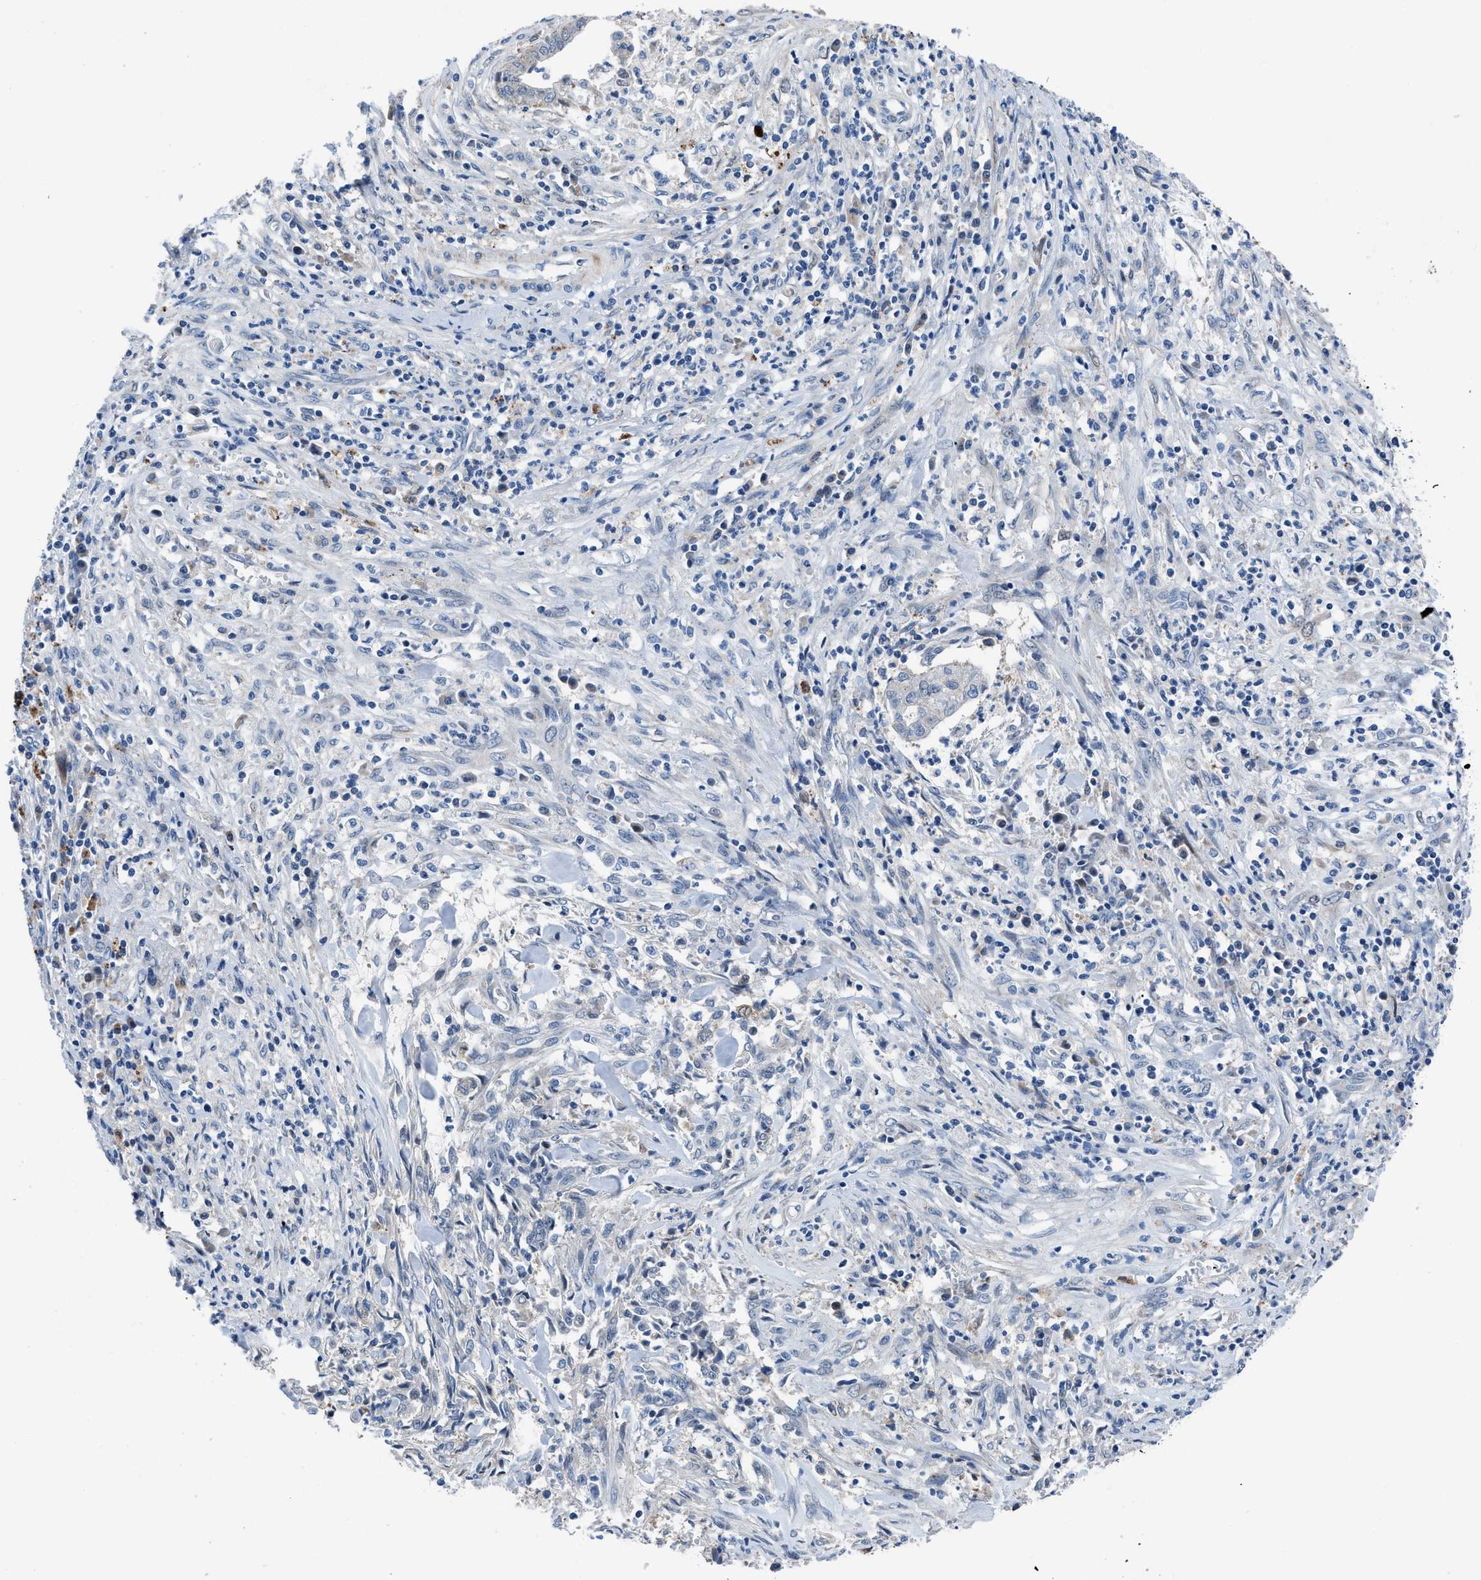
{"staining": {"intensity": "weak", "quantity": "<25%", "location": "cytoplasmic/membranous"}, "tissue": "cervical cancer", "cell_type": "Tumor cells", "image_type": "cancer", "snomed": [{"axis": "morphology", "description": "Adenocarcinoma, NOS"}, {"axis": "topography", "description": "Cervix"}], "caption": "Tumor cells are negative for brown protein staining in cervical adenocarcinoma. (Brightfield microscopy of DAB immunohistochemistry at high magnification).", "gene": "UAP1", "patient": {"sex": "female", "age": 44}}